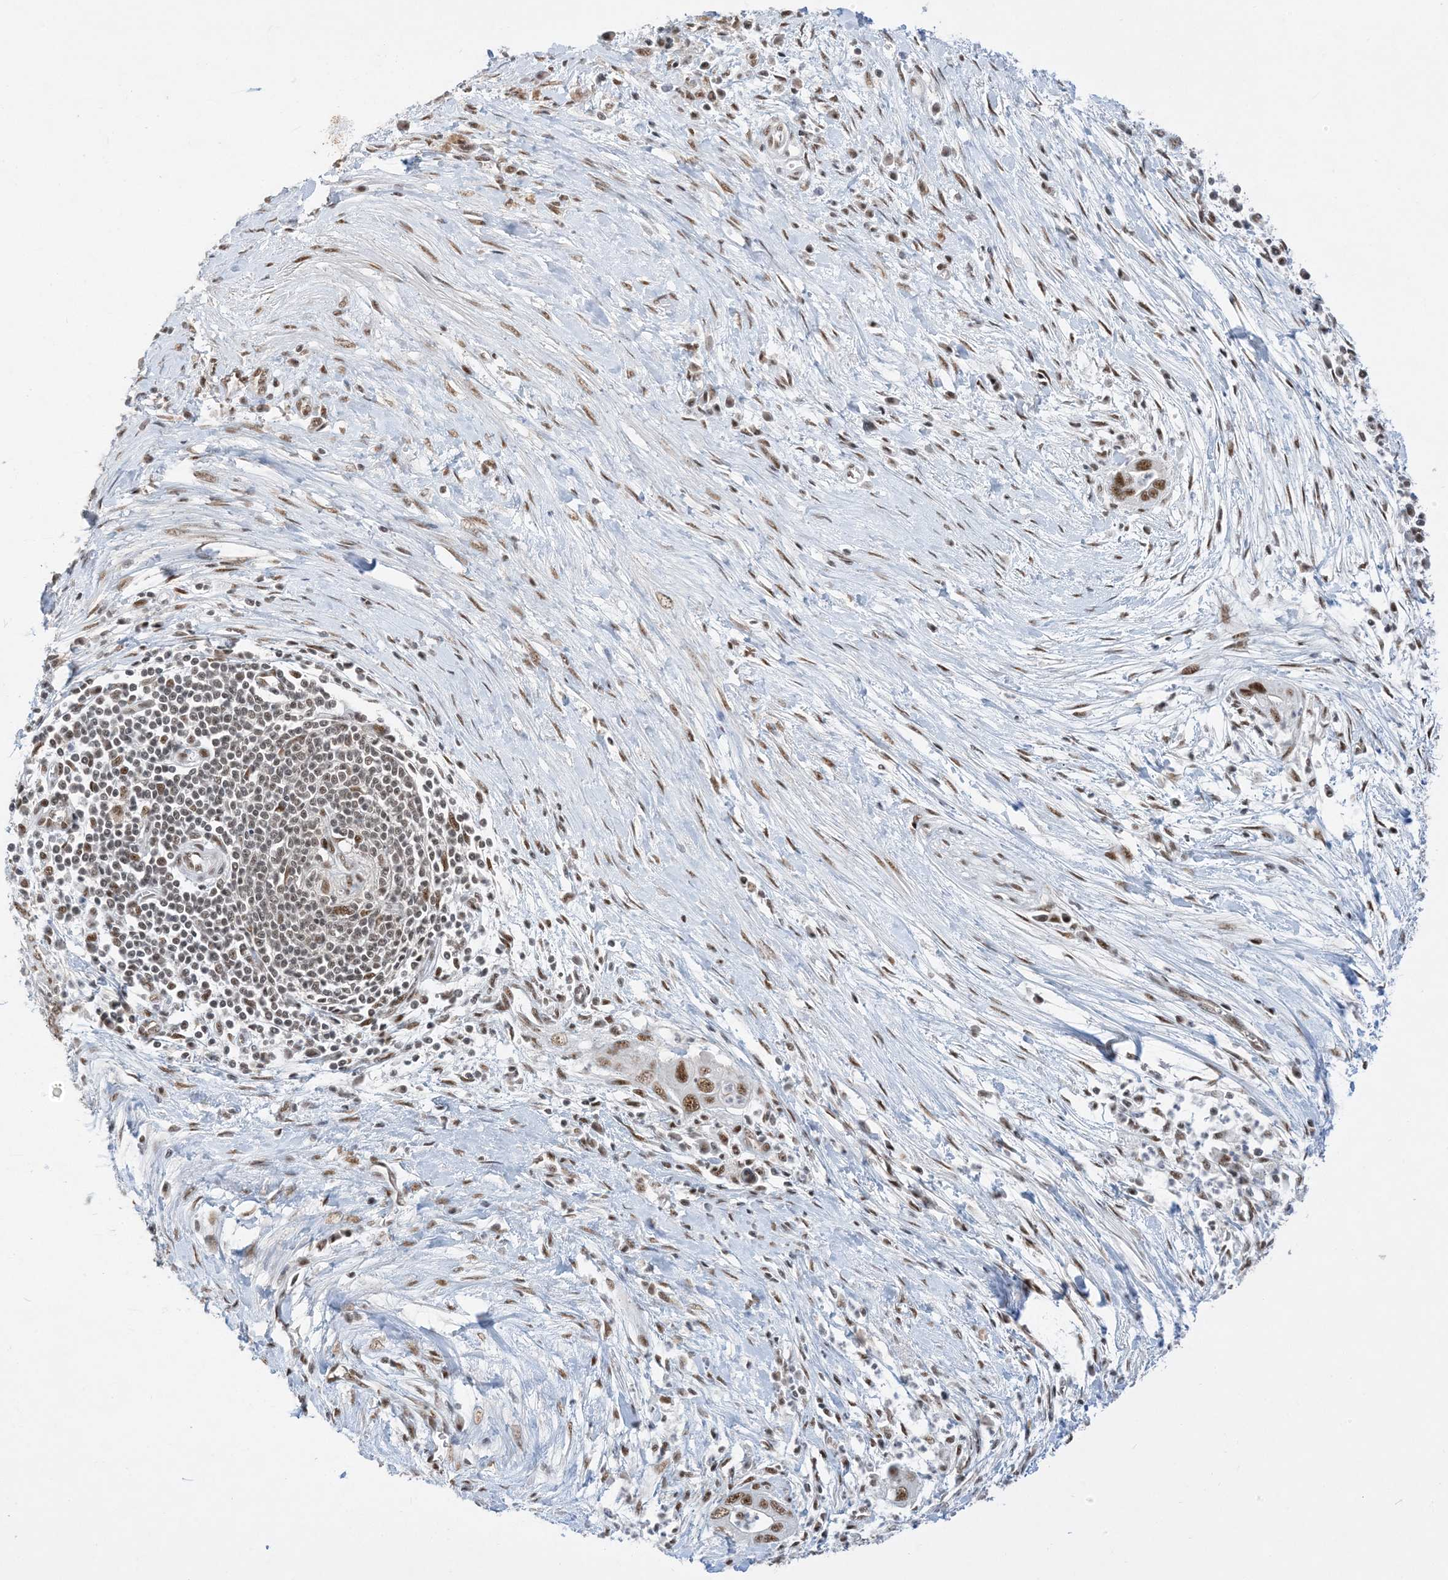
{"staining": {"intensity": "strong", "quantity": ">75%", "location": "nuclear"}, "tissue": "pancreatic cancer", "cell_type": "Tumor cells", "image_type": "cancer", "snomed": [{"axis": "morphology", "description": "Adenocarcinoma, NOS"}, {"axis": "topography", "description": "Pancreas"}], "caption": "Protein staining by immunohistochemistry (IHC) exhibits strong nuclear positivity in approximately >75% of tumor cells in pancreatic cancer (adenocarcinoma).", "gene": "SF3A3", "patient": {"sex": "male", "age": 75}}